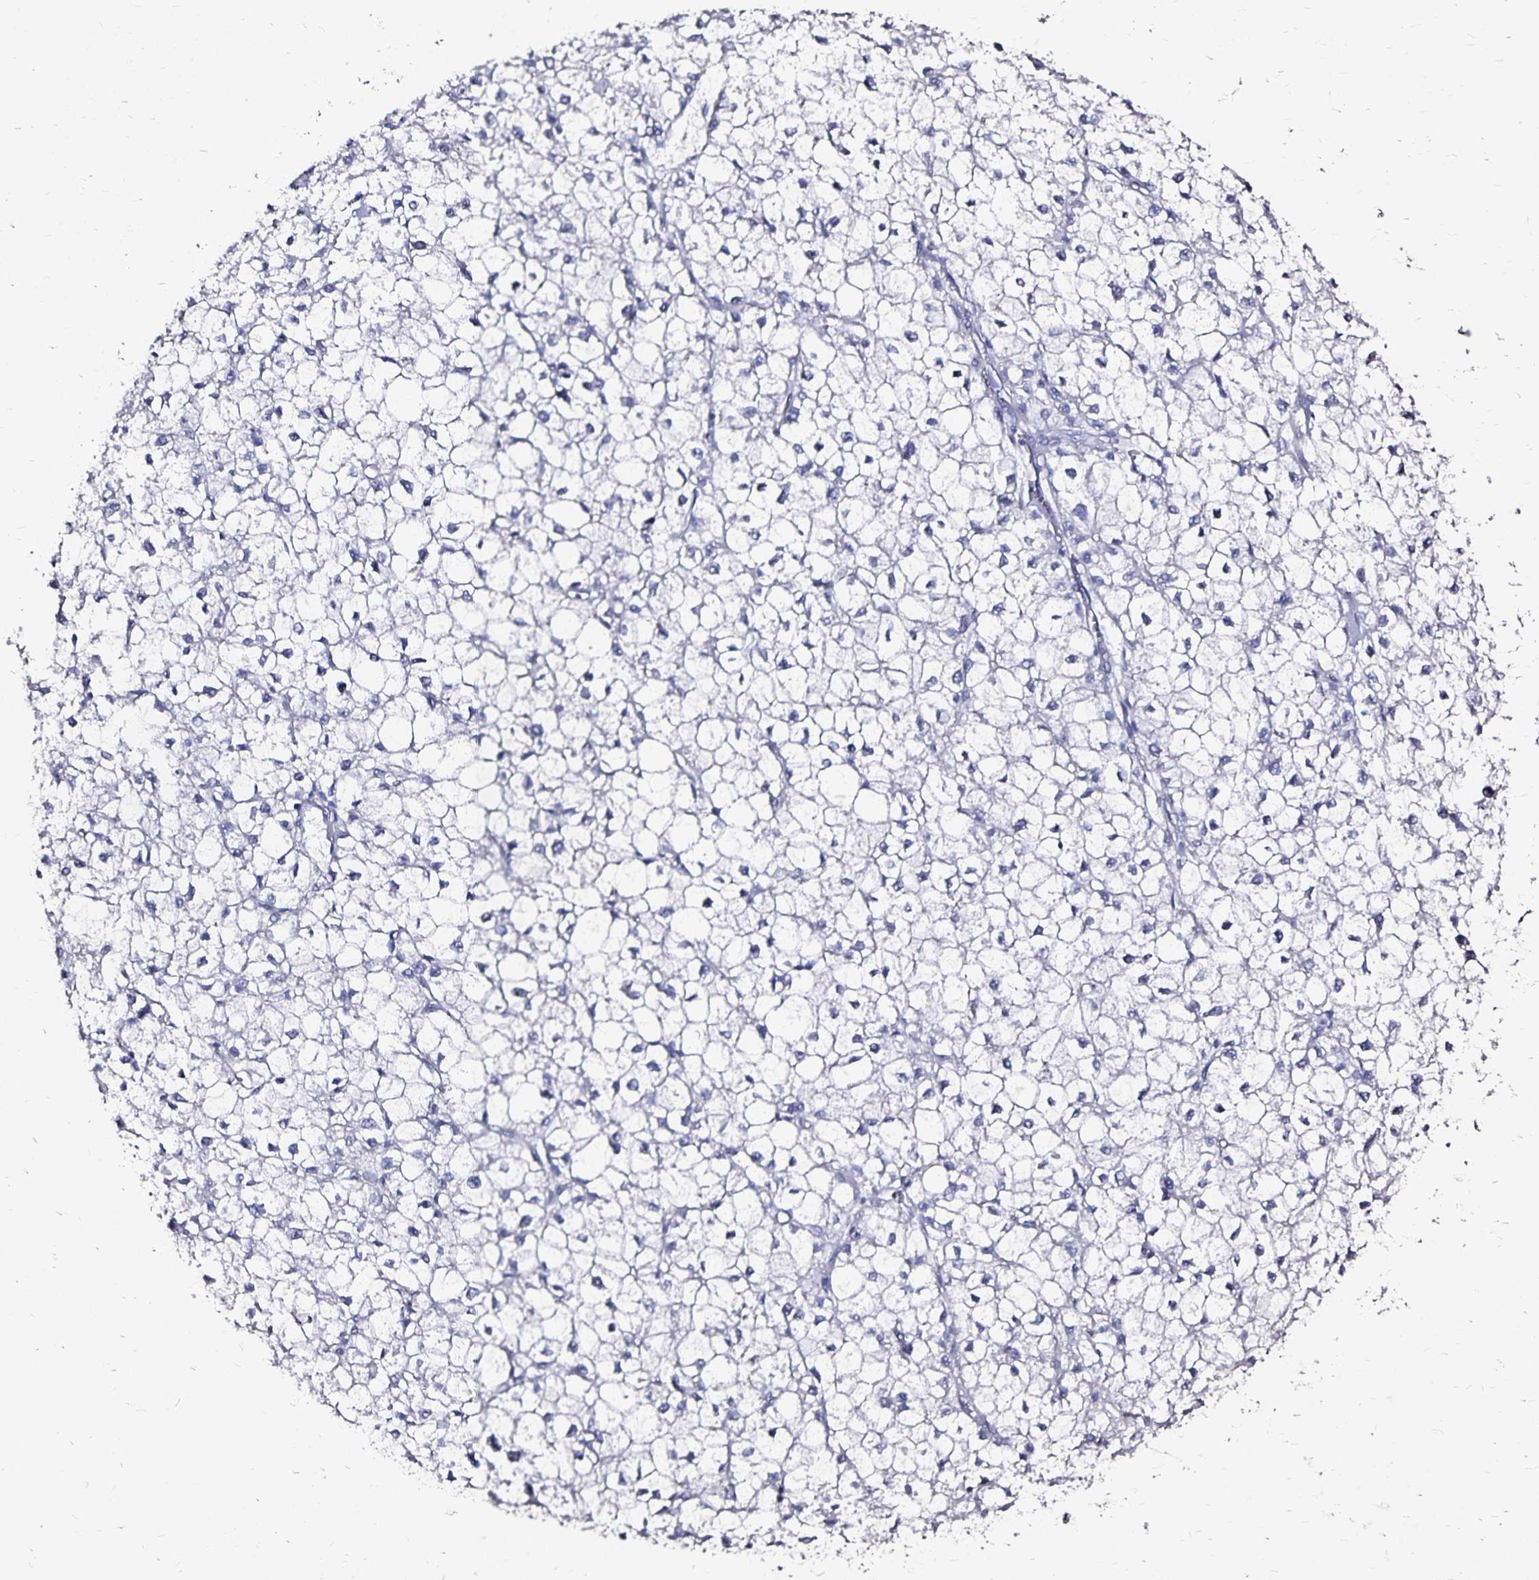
{"staining": {"intensity": "negative", "quantity": "none", "location": "none"}, "tissue": "liver cancer", "cell_type": "Tumor cells", "image_type": "cancer", "snomed": [{"axis": "morphology", "description": "Carcinoma, Hepatocellular, NOS"}, {"axis": "topography", "description": "Liver"}], "caption": "Human liver hepatocellular carcinoma stained for a protein using immunohistochemistry displays no expression in tumor cells.", "gene": "SLC5A1", "patient": {"sex": "female", "age": 43}}